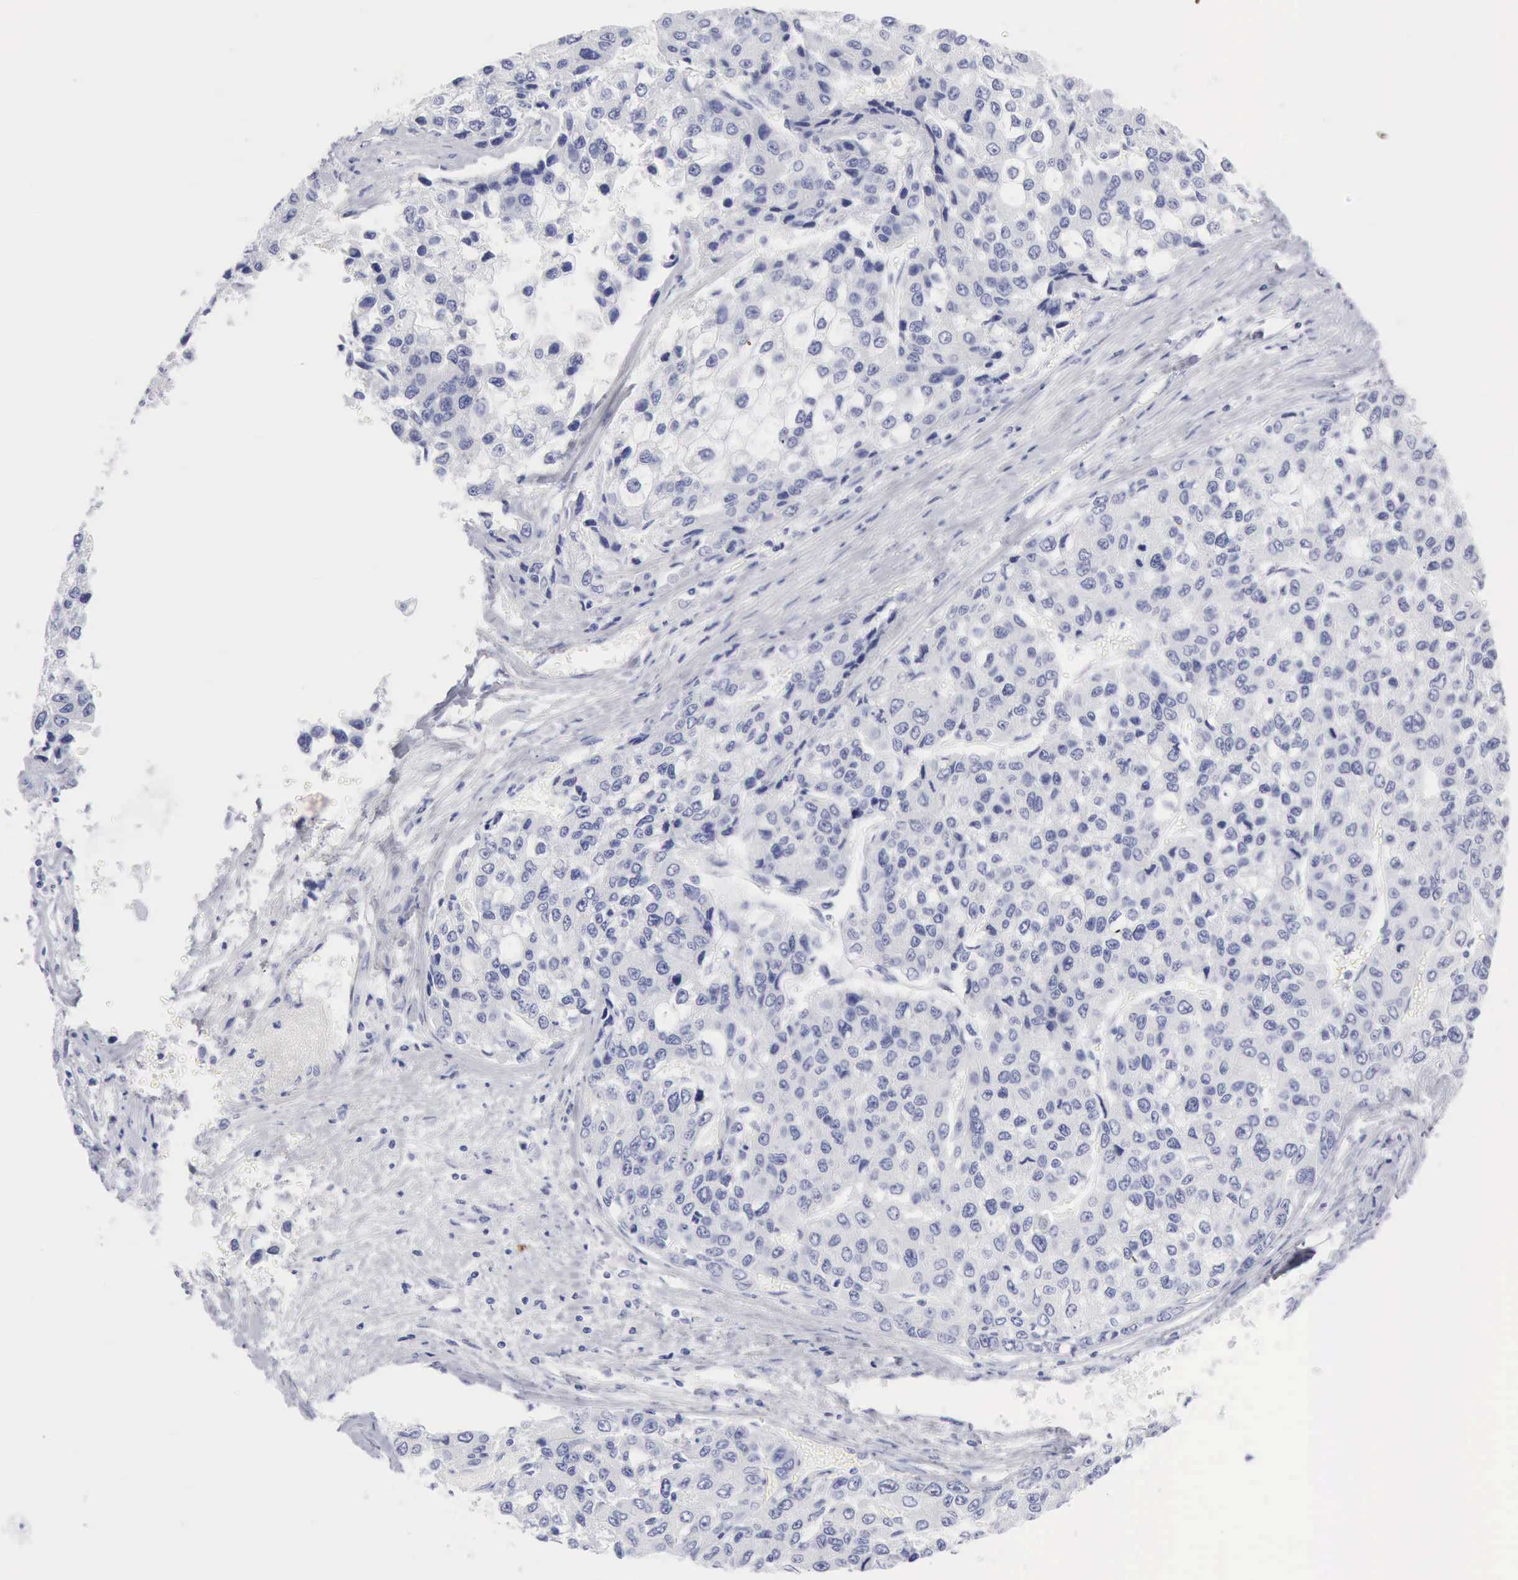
{"staining": {"intensity": "negative", "quantity": "none", "location": "none"}, "tissue": "liver cancer", "cell_type": "Tumor cells", "image_type": "cancer", "snomed": [{"axis": "morphology", "description": "Carcinoma, Hepatocellular, NOS"}, {"axis": "topography", "description": "Liver"}], "caption": "Immunohistochemistry histopathology image of neoplastic tissue: liver hepatocellular carcinoma stained with DAB (3,3'-diaminobenzidine) displays no significant protein staining in tumor cells.", "gene": "KRT5", "patient": {"sex": "female", "age": 66}}